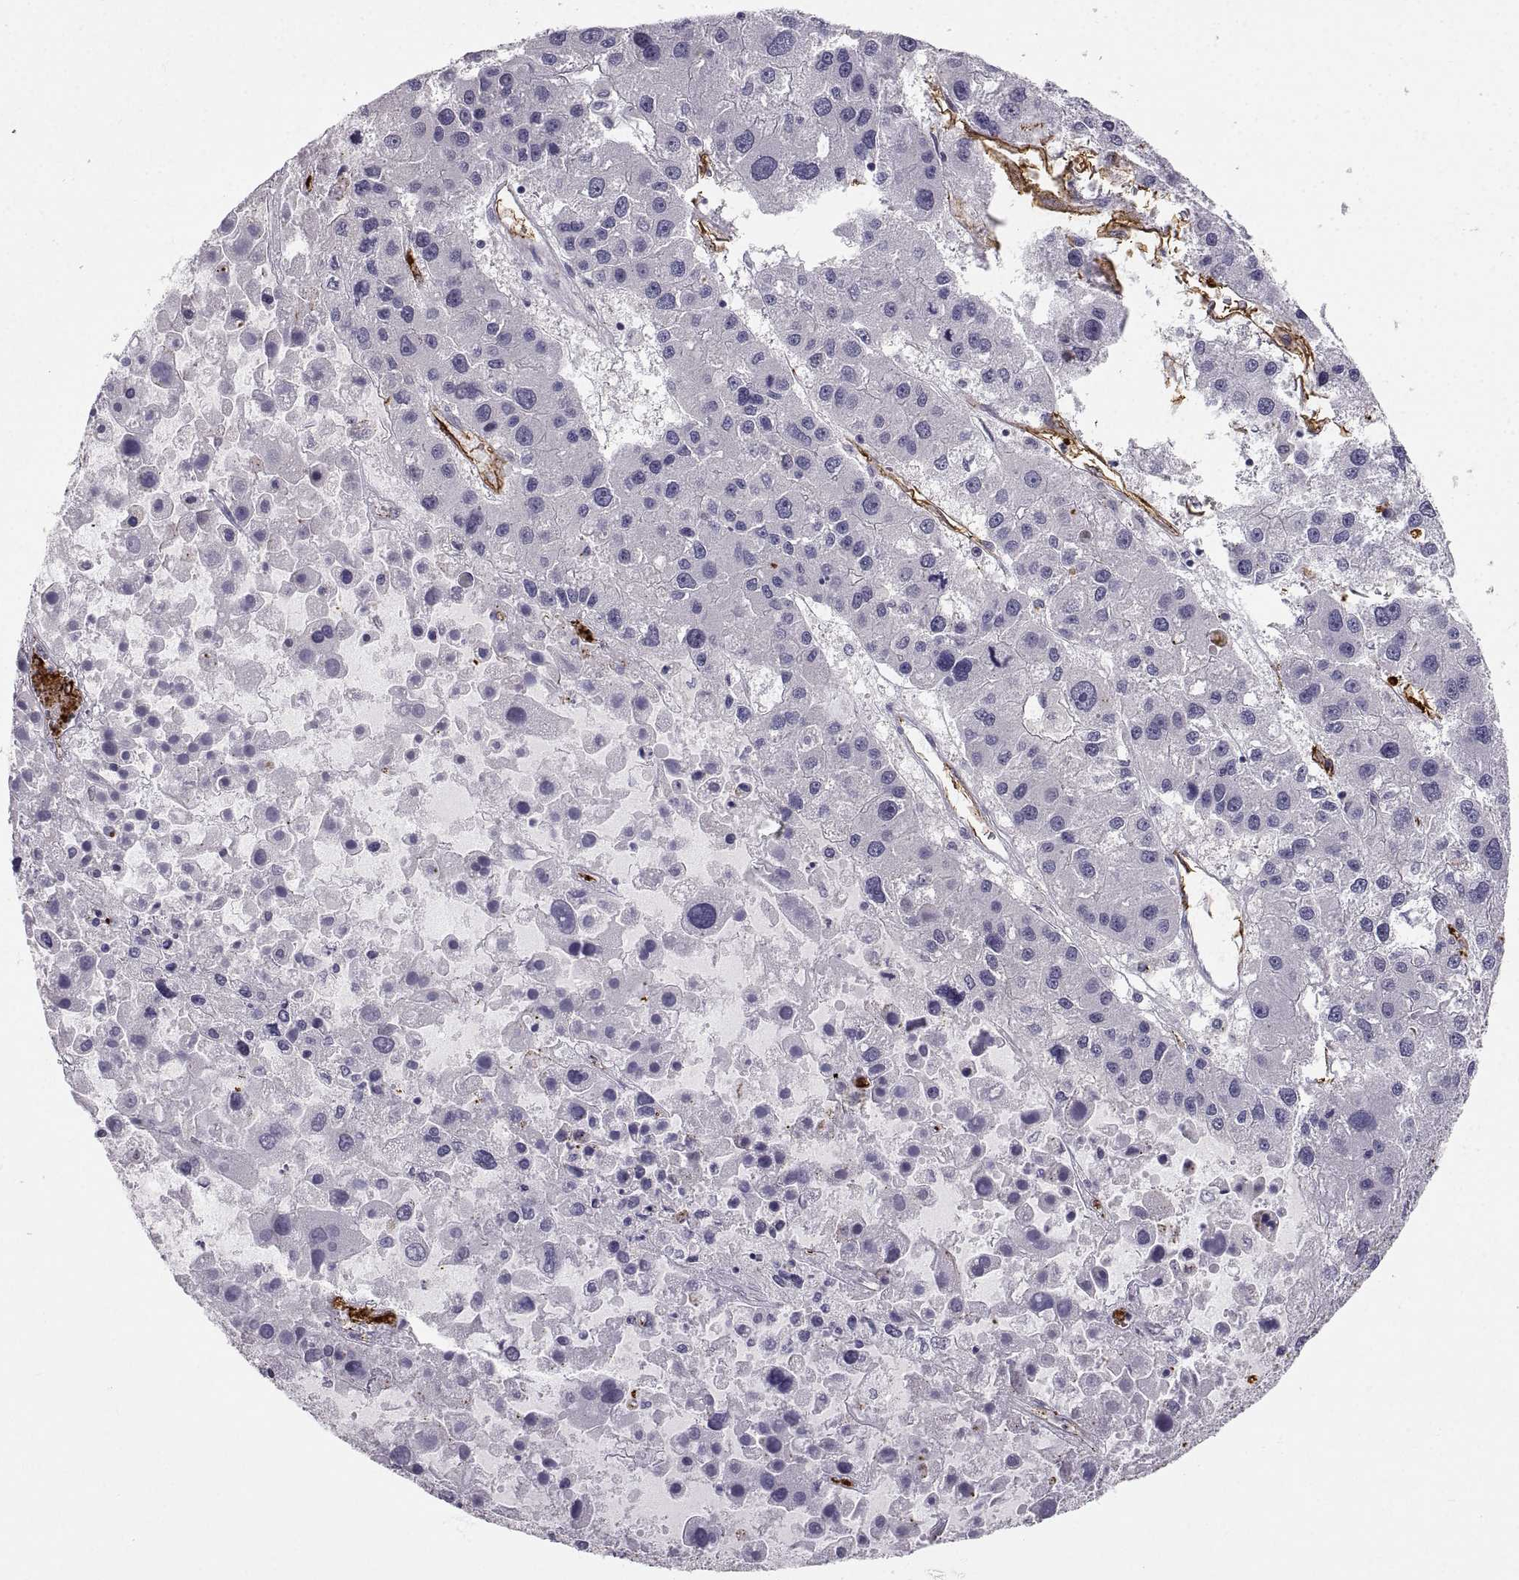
{"staining": {"intensity": "negative", "quantity": "none", "location": "none"}, "tissue": "liver cancer", "cell_type": "Tumor cells", "image_type": "cancer", "snomed": [{"axis": "morphology", "description": "Carcinoma, Hepatocellular, NOS"}, {"axis": "topography", "description": "Liver"}], "caption": "Liver cancer stained for a protein using IHC reveals no staining tumor cells.", "gene": "ZNF185", "patient": {"sex": "male", "age": 73}}